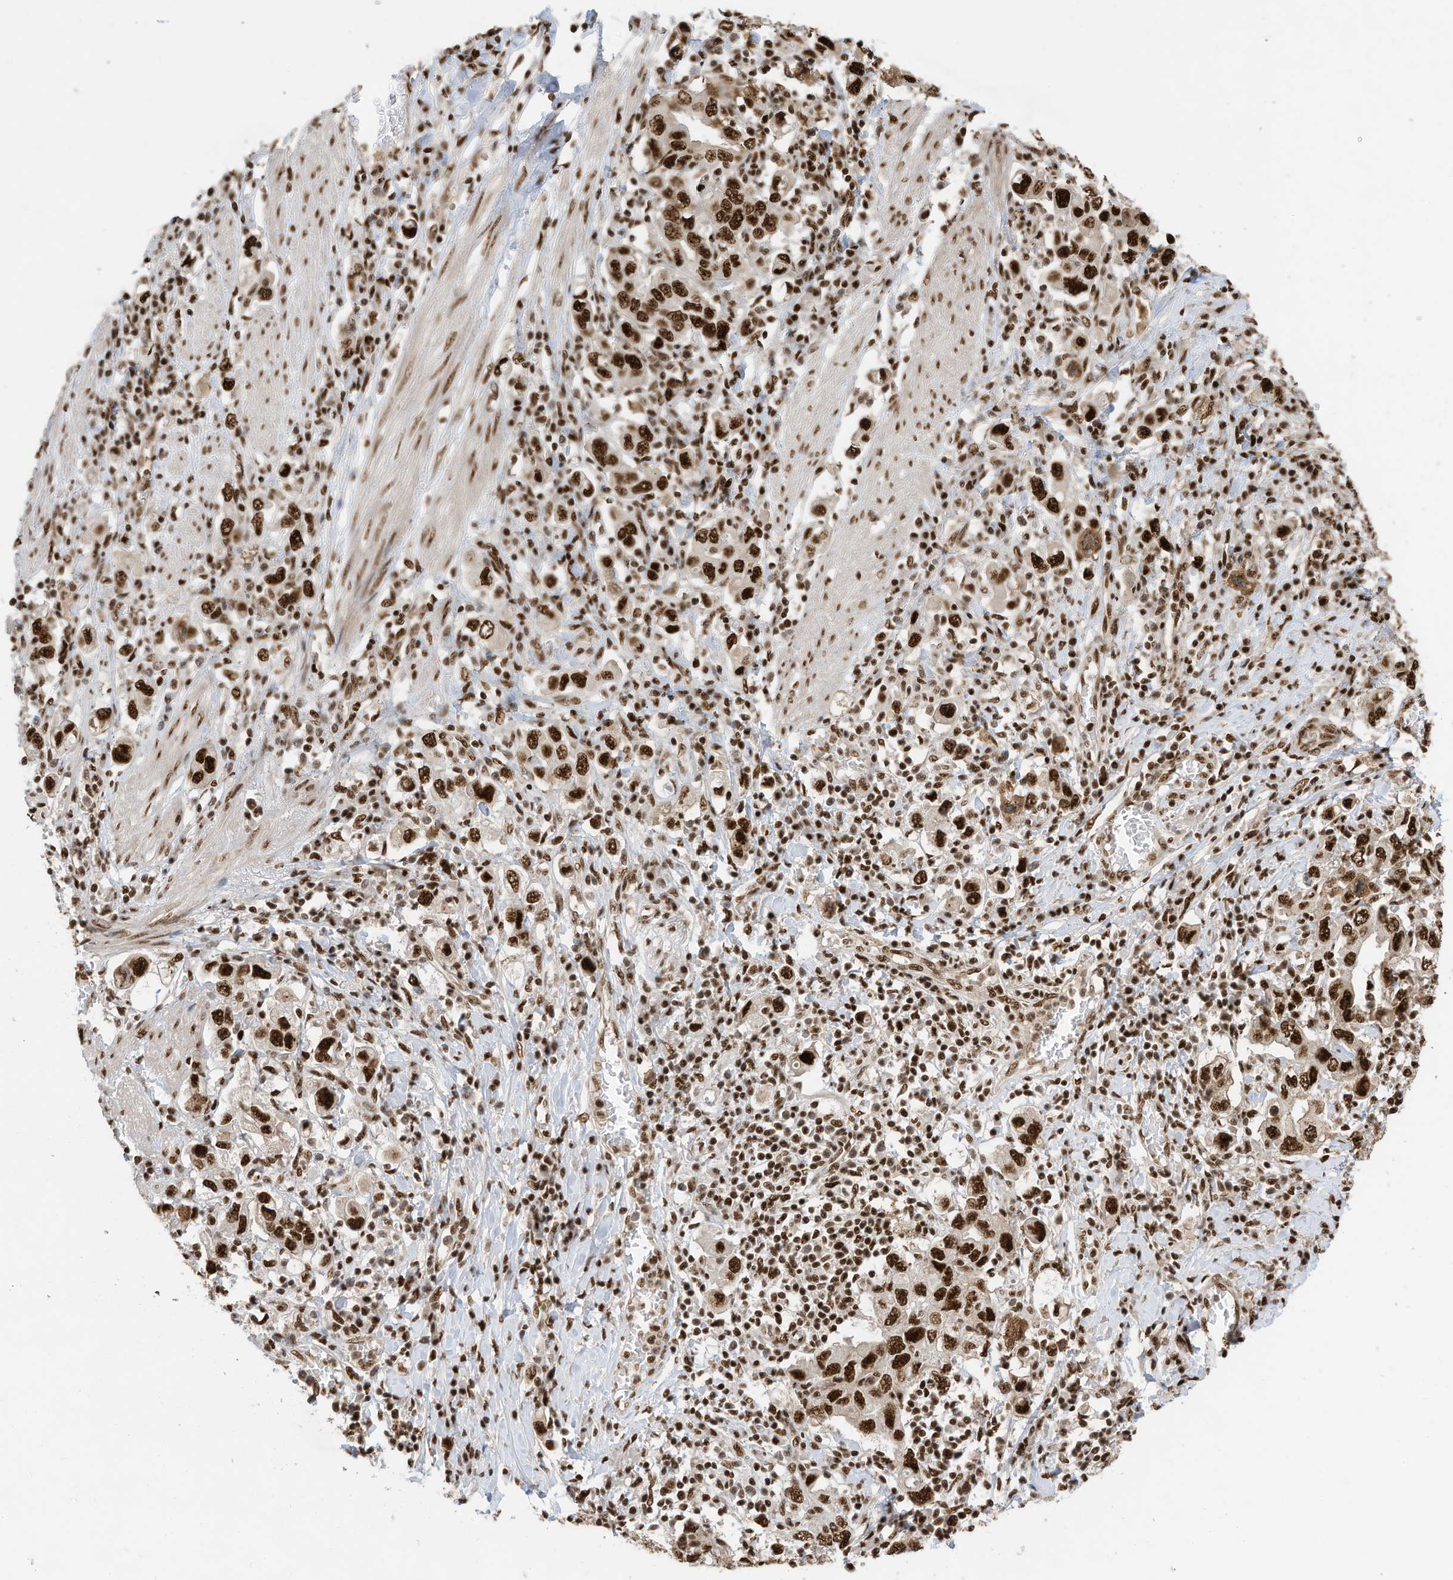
{"staining": {"intensity": "strong", "quantity": ">75%", "location": "nuclear"}, "tissue": "stomach cancer", "cell_type": "Tumor cells", "image_type": "cancer", "snomed": [{"axis": "morphology", "description": "Adenocarcinoma, NOS"}, {"axis": "topography", "description": "Stomach, upper"}], "caption": "Tumor cells demonstrate high levels of strong nuclear staining in approximately >75% of cells in stomach cancer.", "gene": "SF3A3", "patient": {"sex": "male", "age": 62}}